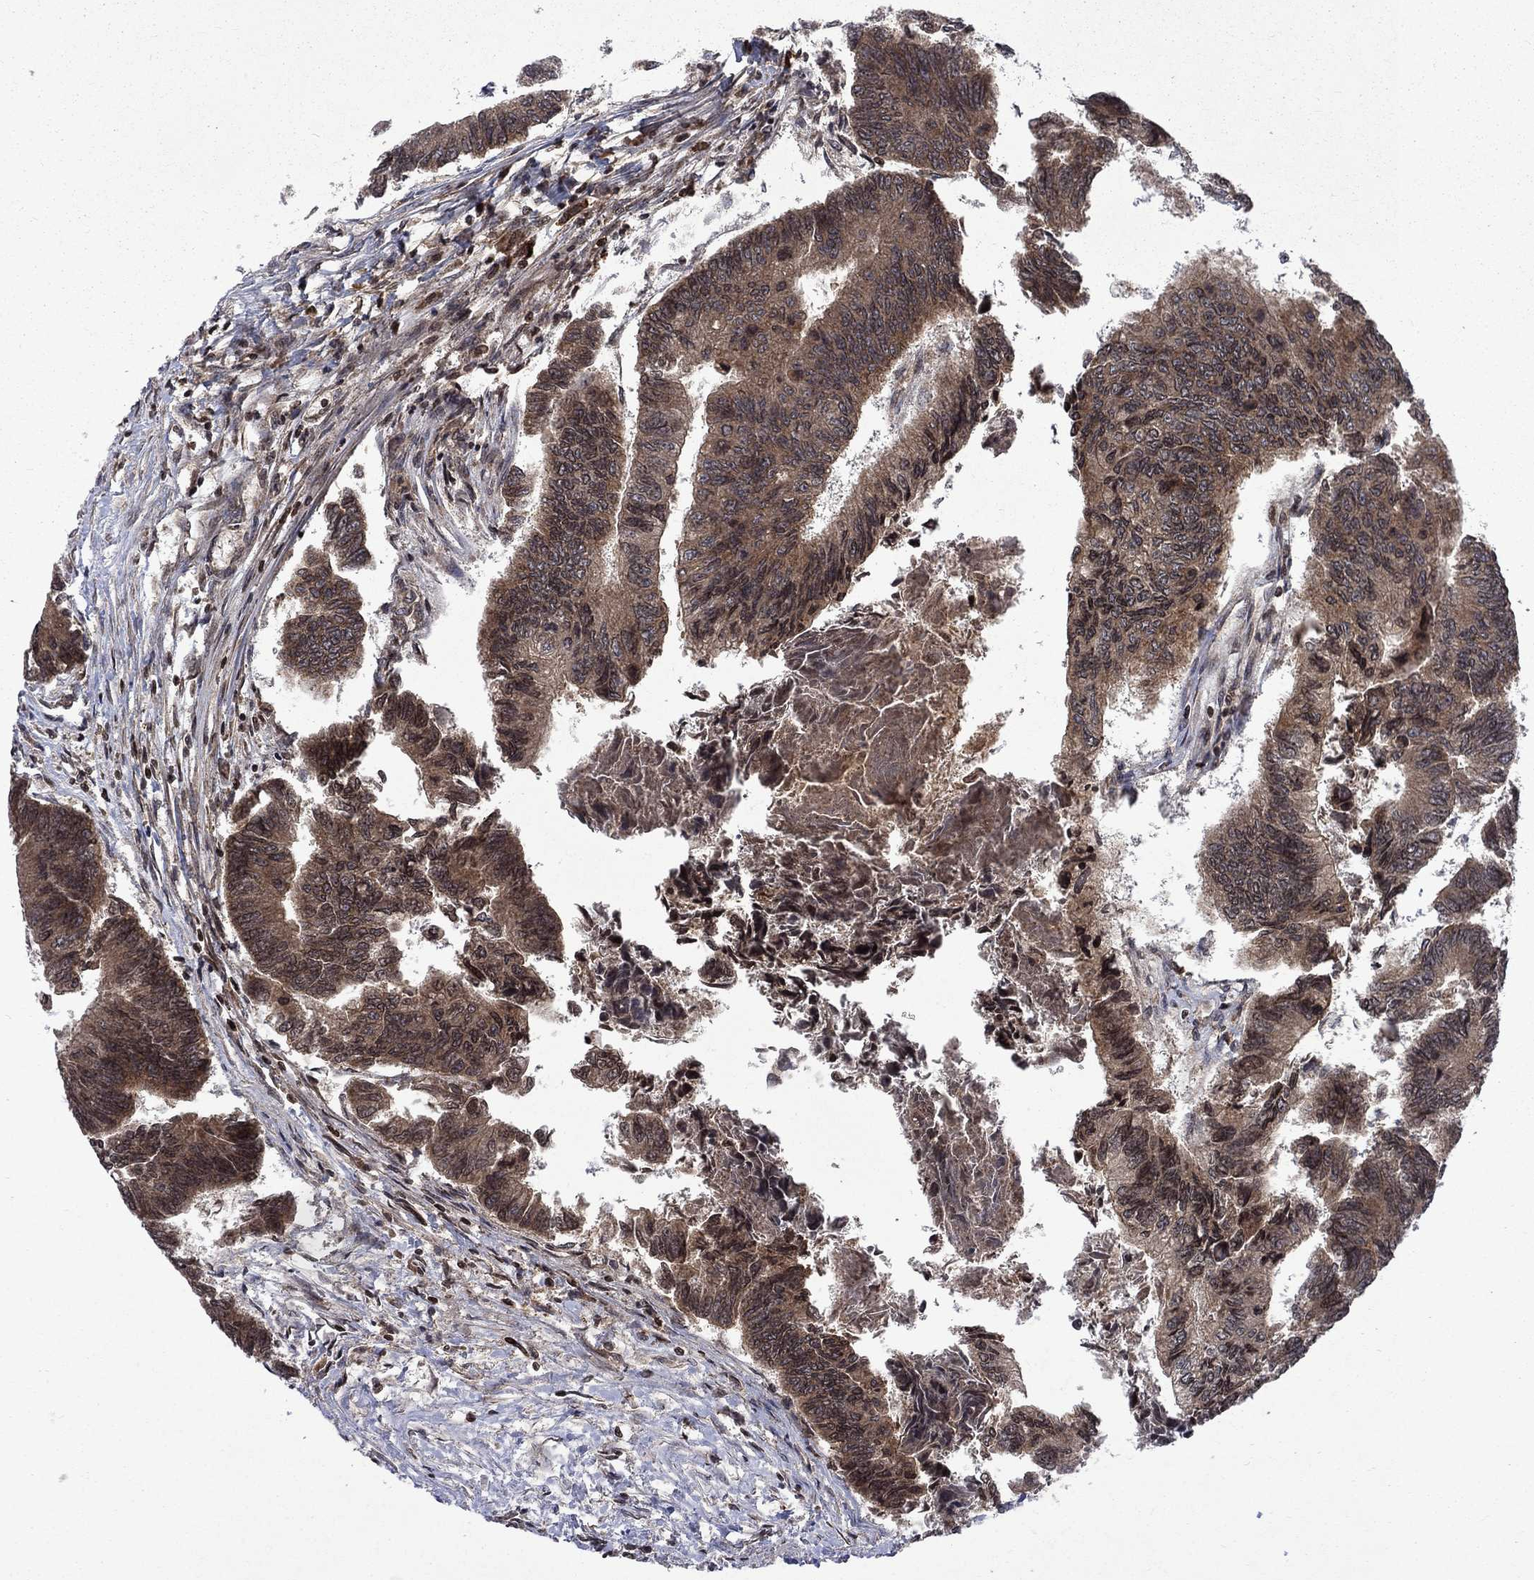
{"staining": {"intensity": "moderate", "quantity": ">75%", "location": "cytoplasmic/membranous"}, "tissue": "colorectal cancer", "cell_type": "Tumor cells", "image_type": "cancer", "snomed": [{"axis": "morphology", "description": "Adenocarcinoma, NOS"}, {"axis": "topography", "description": "Colon"}], "caption": "Protein expression analysis of colorectal adenocarcinoma reveals moderate cytoplasmic/membranous positivity in about >75% of tumor cells.", "gene": "TMEM33", "patient": {"sex": "female", "age": 65}}